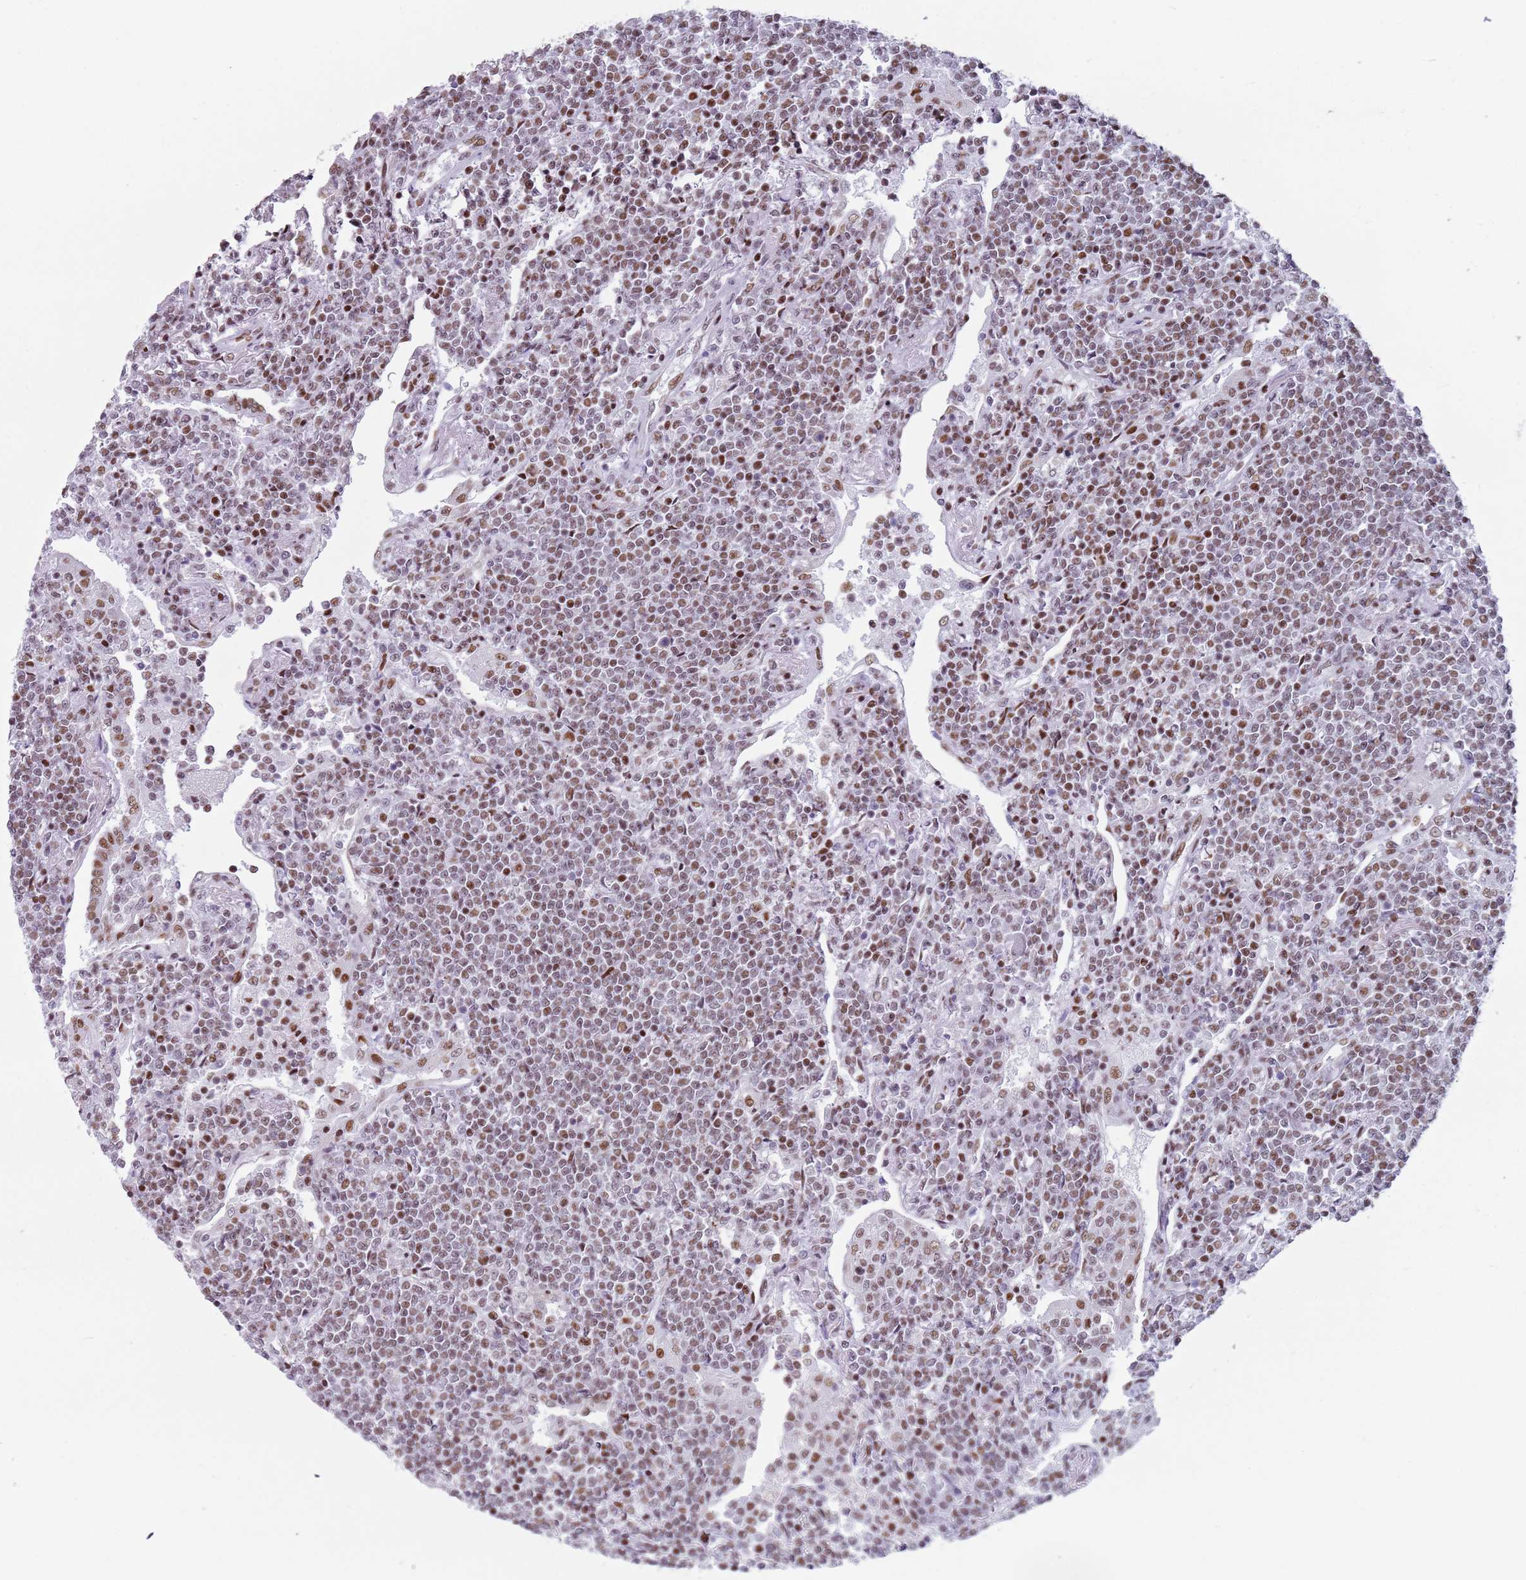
{"staining": {"intensity": "moderate", "quantity": ">75%", "location": "nuclear"}, "tissue": "lymphoma", "cell_type": "Tumor cells", "image_type": "cancer", "snomed": [{"axis": "morphology", "description": "Malignant lymphoma, non-Hodgkin's type, Low grade"}, {"axis": "topography", "description": "Lung"}], "caption": "DAB immunohistochemical staining of human malignant lymphoma, non-Hodgkin's type (low-grade) demonstrates moderate nuclear protein staining in approximately >75% of tumor cells.", "gene": "FAM104B", "patient": {"sex": "female", "age": 71}}